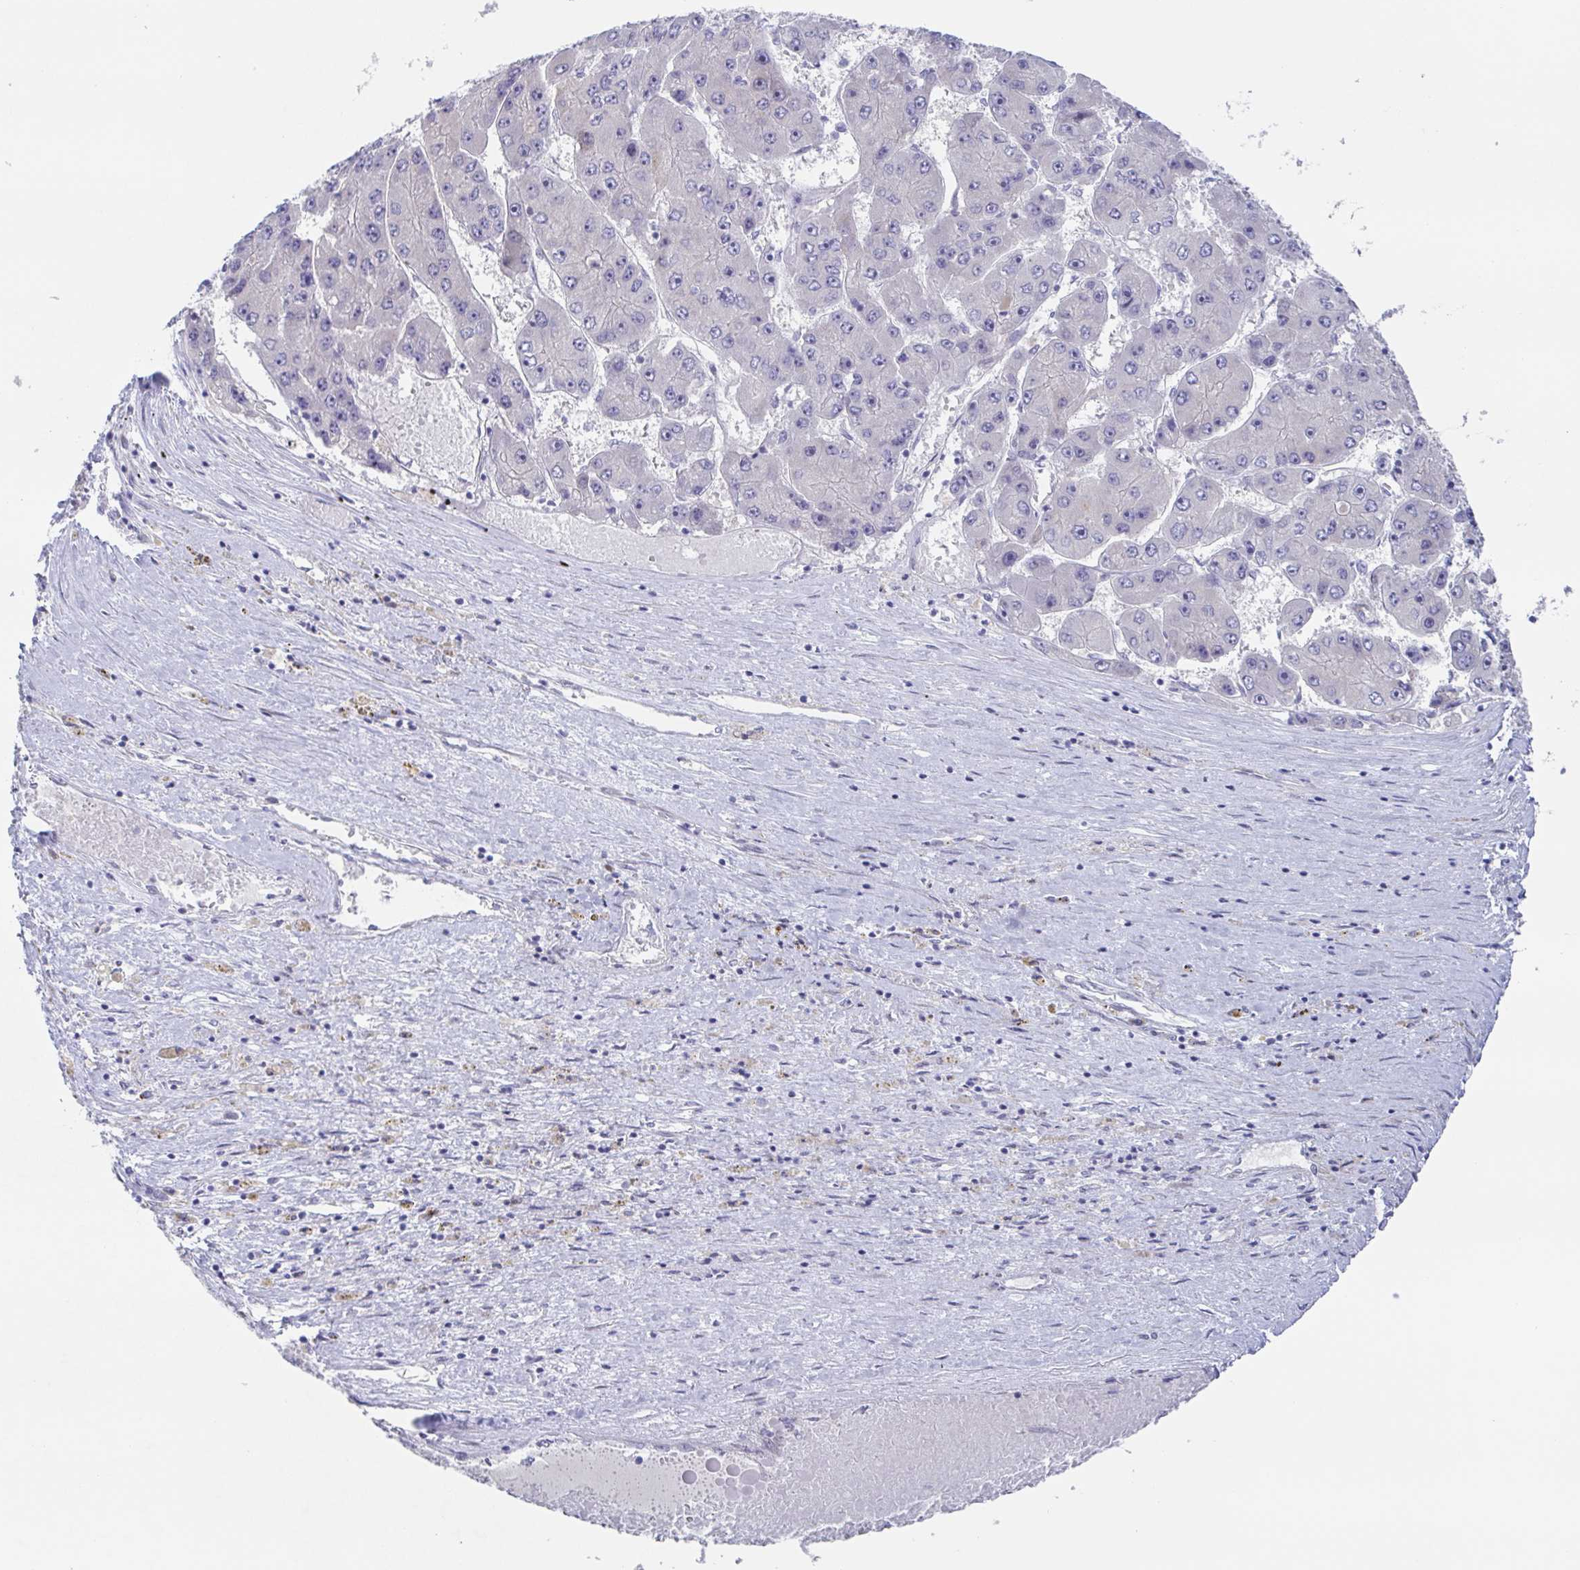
{"staining": {"intensity": "negative", "quantity": "none", "location": "none"}, "tissue": "liver cancer", "cell_type": "Tumor cells", "image_type": "cancer", "snomed": [{"axis": "morphology", "description": "Carcinoma, Hepatocellular, NOS"}, {"axis": "topography", "description": "Liver"}], "caption": "Immunohistochemistry of human liver cancer exhibits no positivity in tumor cells.", "gene": "POU2F3", "patient": {"sex": "female", "age": 61}}